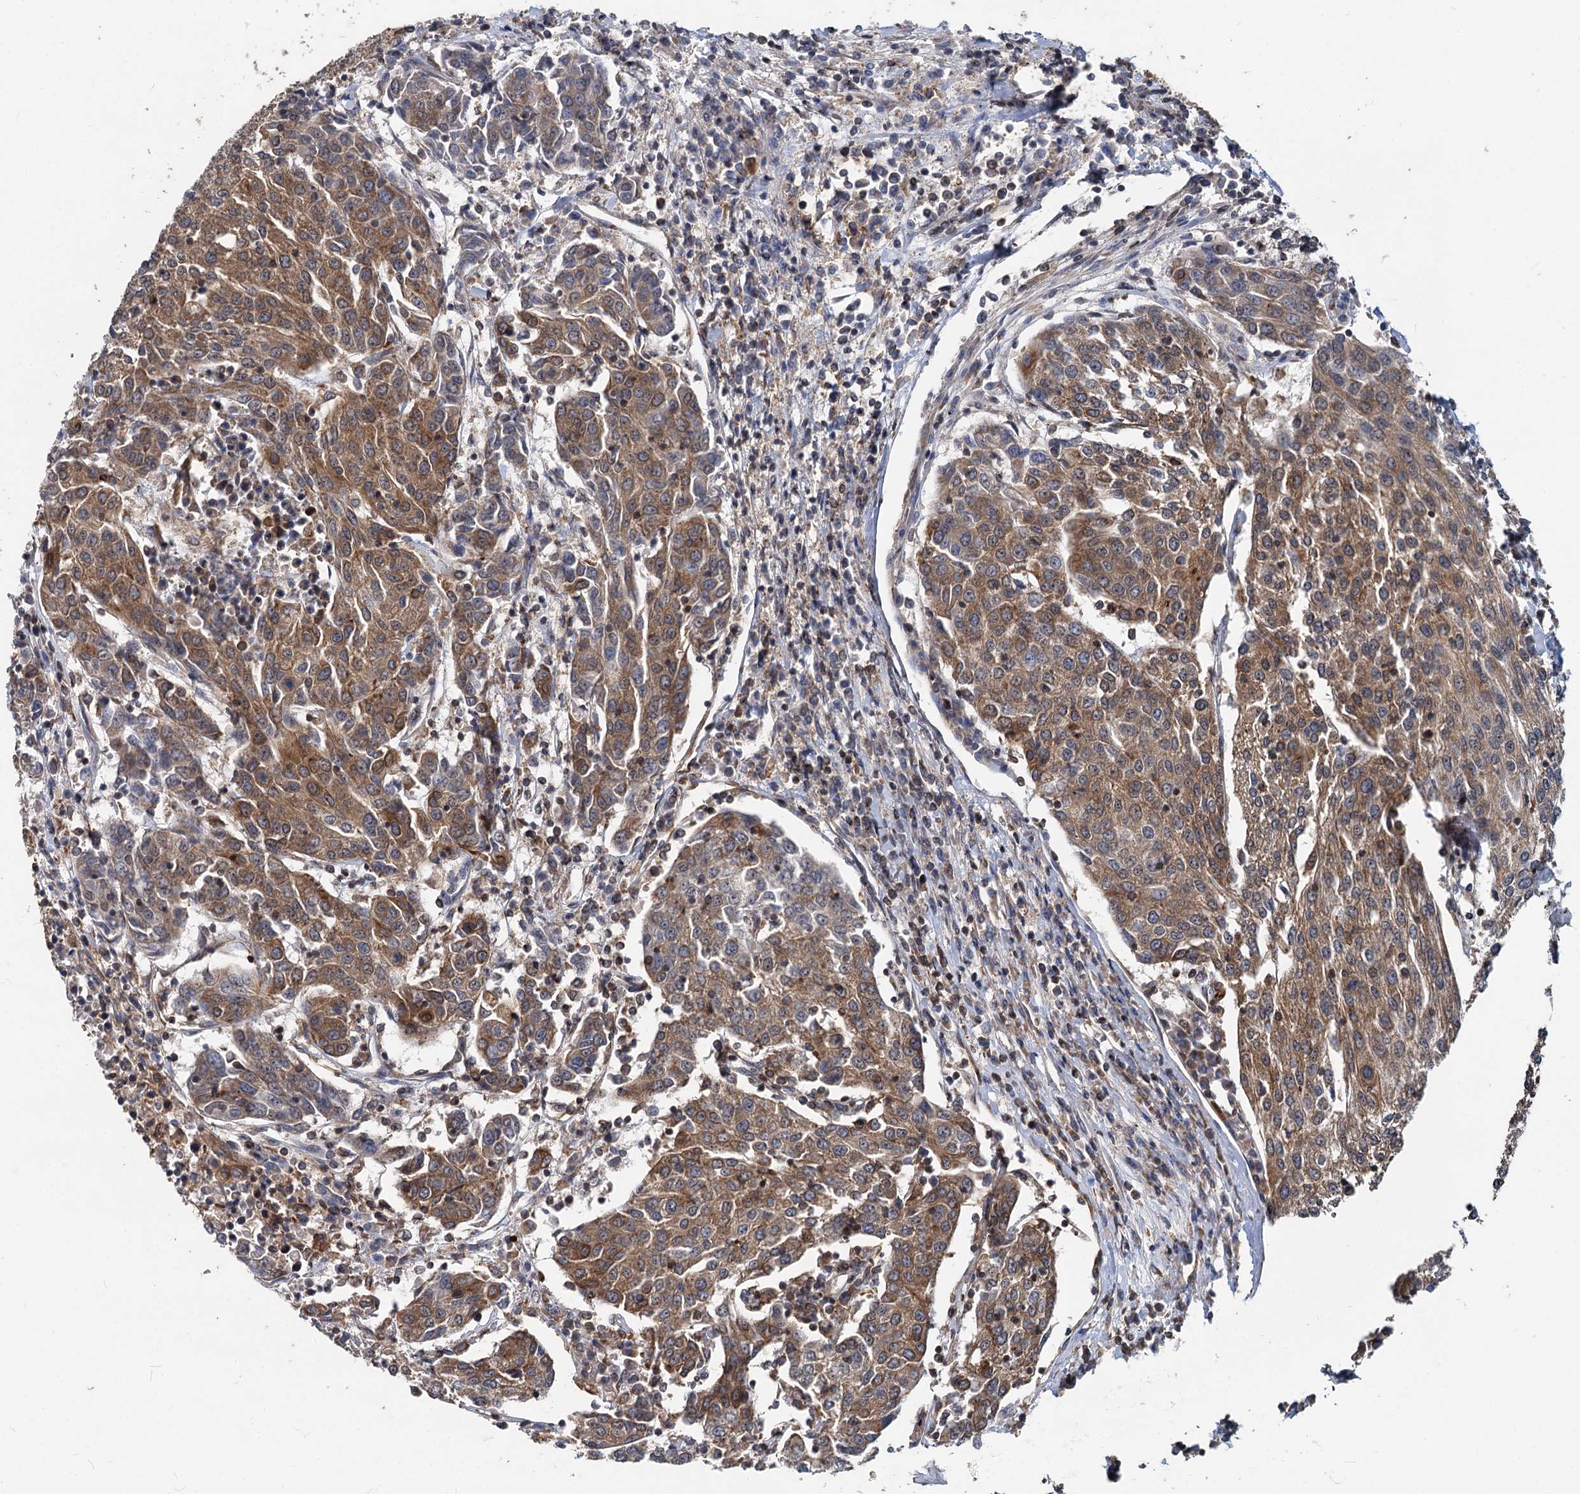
{"staining": {"intensity": "moderate", "quantity": ">75%", "location": "cytoplasmic/membranous"}, "tissue": "urothelial cancer", "cell_type": "Tumor cells", "image_type": "cancer", "snomed": [{"axis": "morphology", "description": "Urothelial carcinoma, High grade"}, {"axis": "topography", "description": "Urinary bladder"}], "caption": "There is medium levels of moderate cytoplasmic/membranous expression in tumor cells of urothelial cancer, as demonstrated by immunohistochemical staining (brown color).", "gene": "STIM1", "patient": {"sex": "female", "age": 85}}